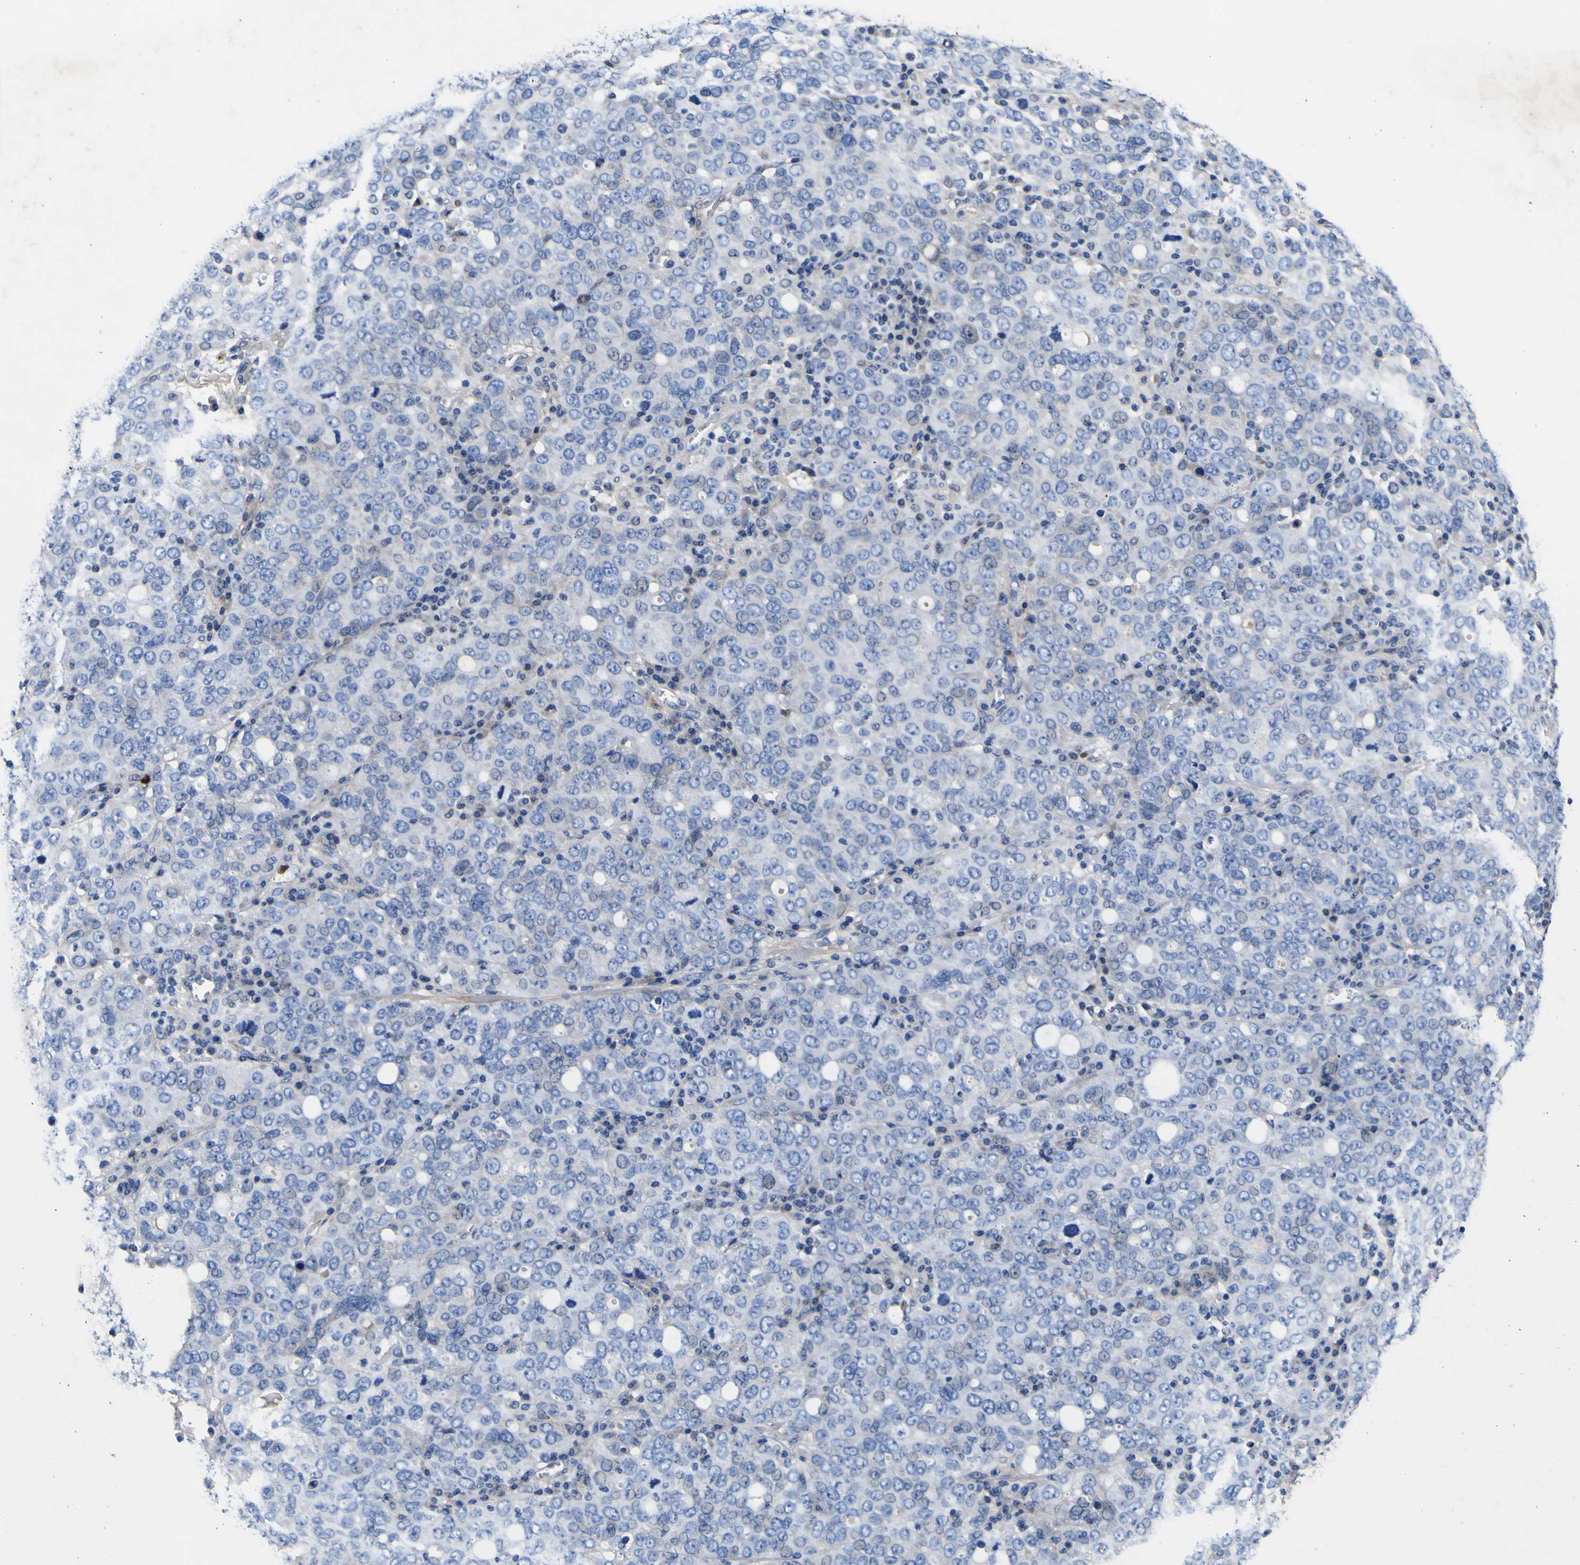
{"staining": {"intensity": "negative", "quantity": "none", "location": "none"}, "tissue": "ovarian cancer", "cell_type": "Tumor cells", "image_type": "cancer", "snomed": [{"axis": "morphology", "description": "Carcinoma, endometroid"}, {"axis": "topography", "description": "Ovary"}], "caption": "Immunohistochemical staining of human ovarian cancer (endometroid carcinoma) reveals no significant positivity in tumor cells.", "gene": "VASN", "patient": {"sex": "female", "age": 62}}